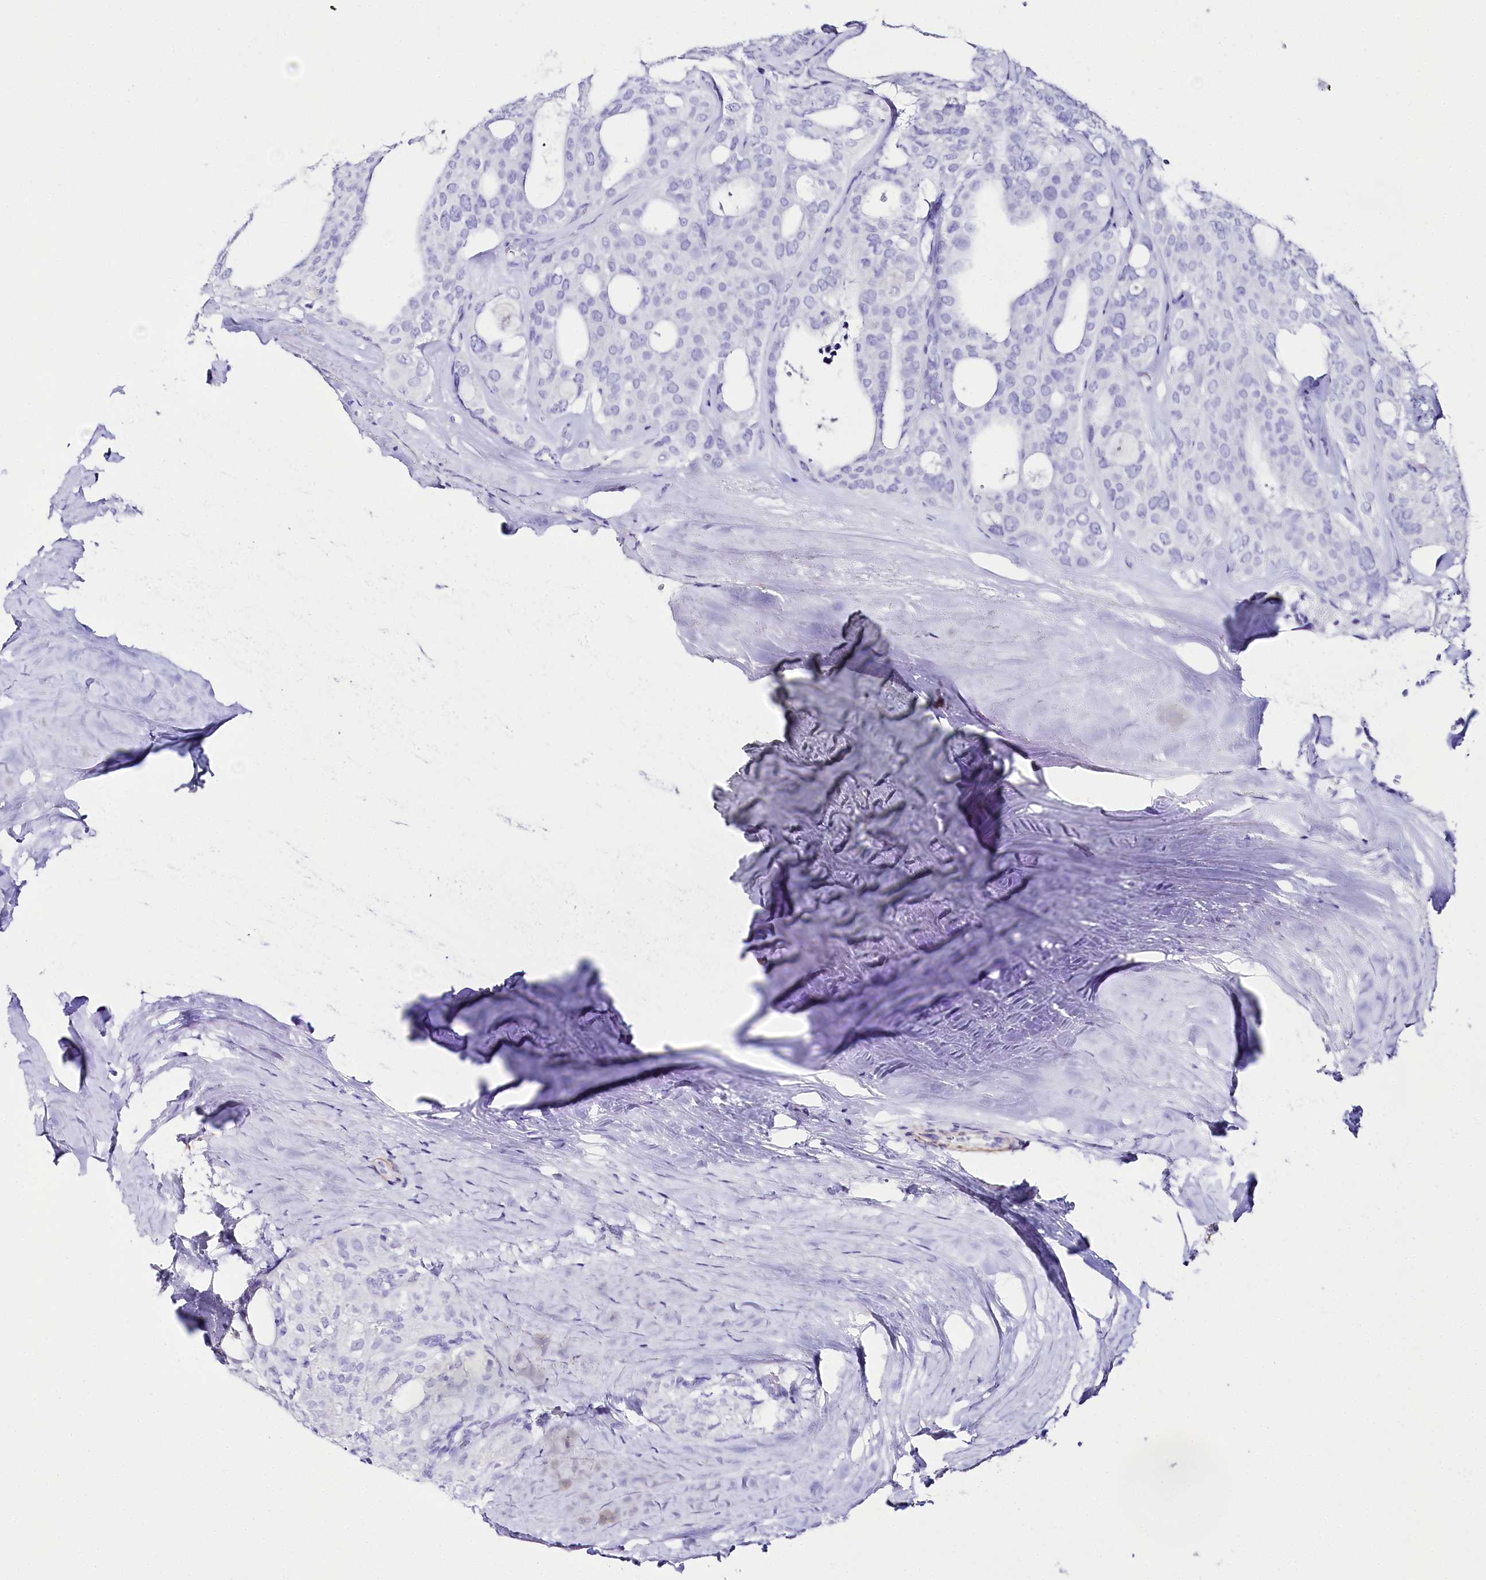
{"staining": {"intensity": "negative", "quantity": "none", "location": "none"}, "tissue": "thyroid cancer", "cell_type": "Tumor cells", "image_type": "cancer", "snomed": [{"axis": "morphology", "description": "Follicular adenoma carcinoma, NOS"}, {"axis": "topography", "description": "Thyroid gland"}], "caption": "Immunohistochemistry (IHC) micrograph of thyroid follicular adenoma carcinoma stained for a protein (brown), which displays no staining in tumor cells. (DAB IHC, high magnification).", "gene": "CSN3", "patient": {"sex": "male", "age": 75}}